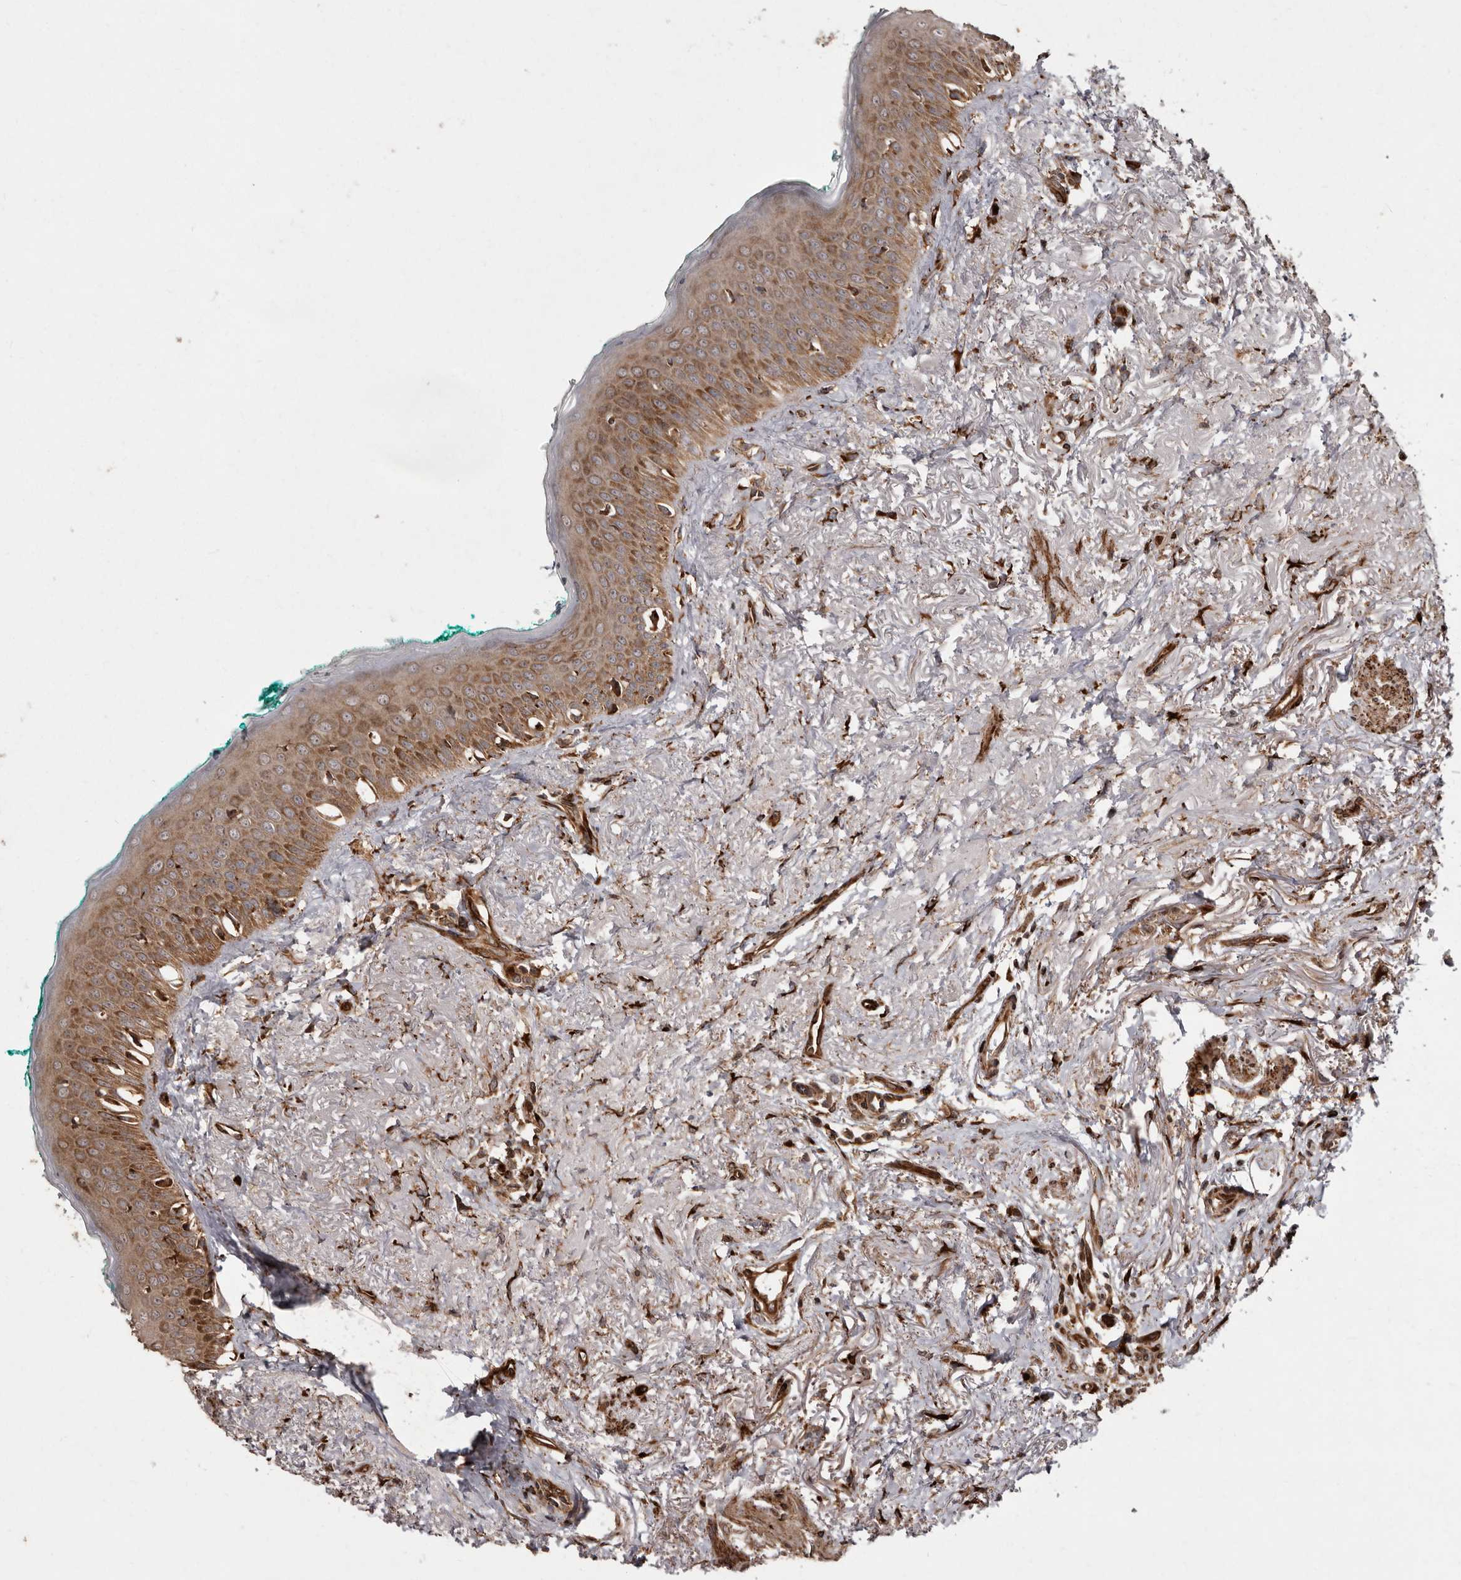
{"staining": {"intensity": "moderate", "quantity": ">75%", "location": "cytoplasmic/membranous"}, "tissue": "oral mucosa", "cell_type": "Squamous epithelial cells", "image_type": "normal", "snomed": [{"axis": "morphology", "description": "Normal tissue, NOS"}, {"axis": "topography", "description": "Oral tissue"}], "caption": "Immunohistochemistry (IHC) (DAB) staining of normal oral mucosa demonstrates moderate cytoplasmic/membranous protein expression in about >75% of squamous epithelial cells. (Brightfield microscopy of DAB IHC at high magnification).", "gene": "FLAD1", "patient": {"sex": "female", "age": 70}}